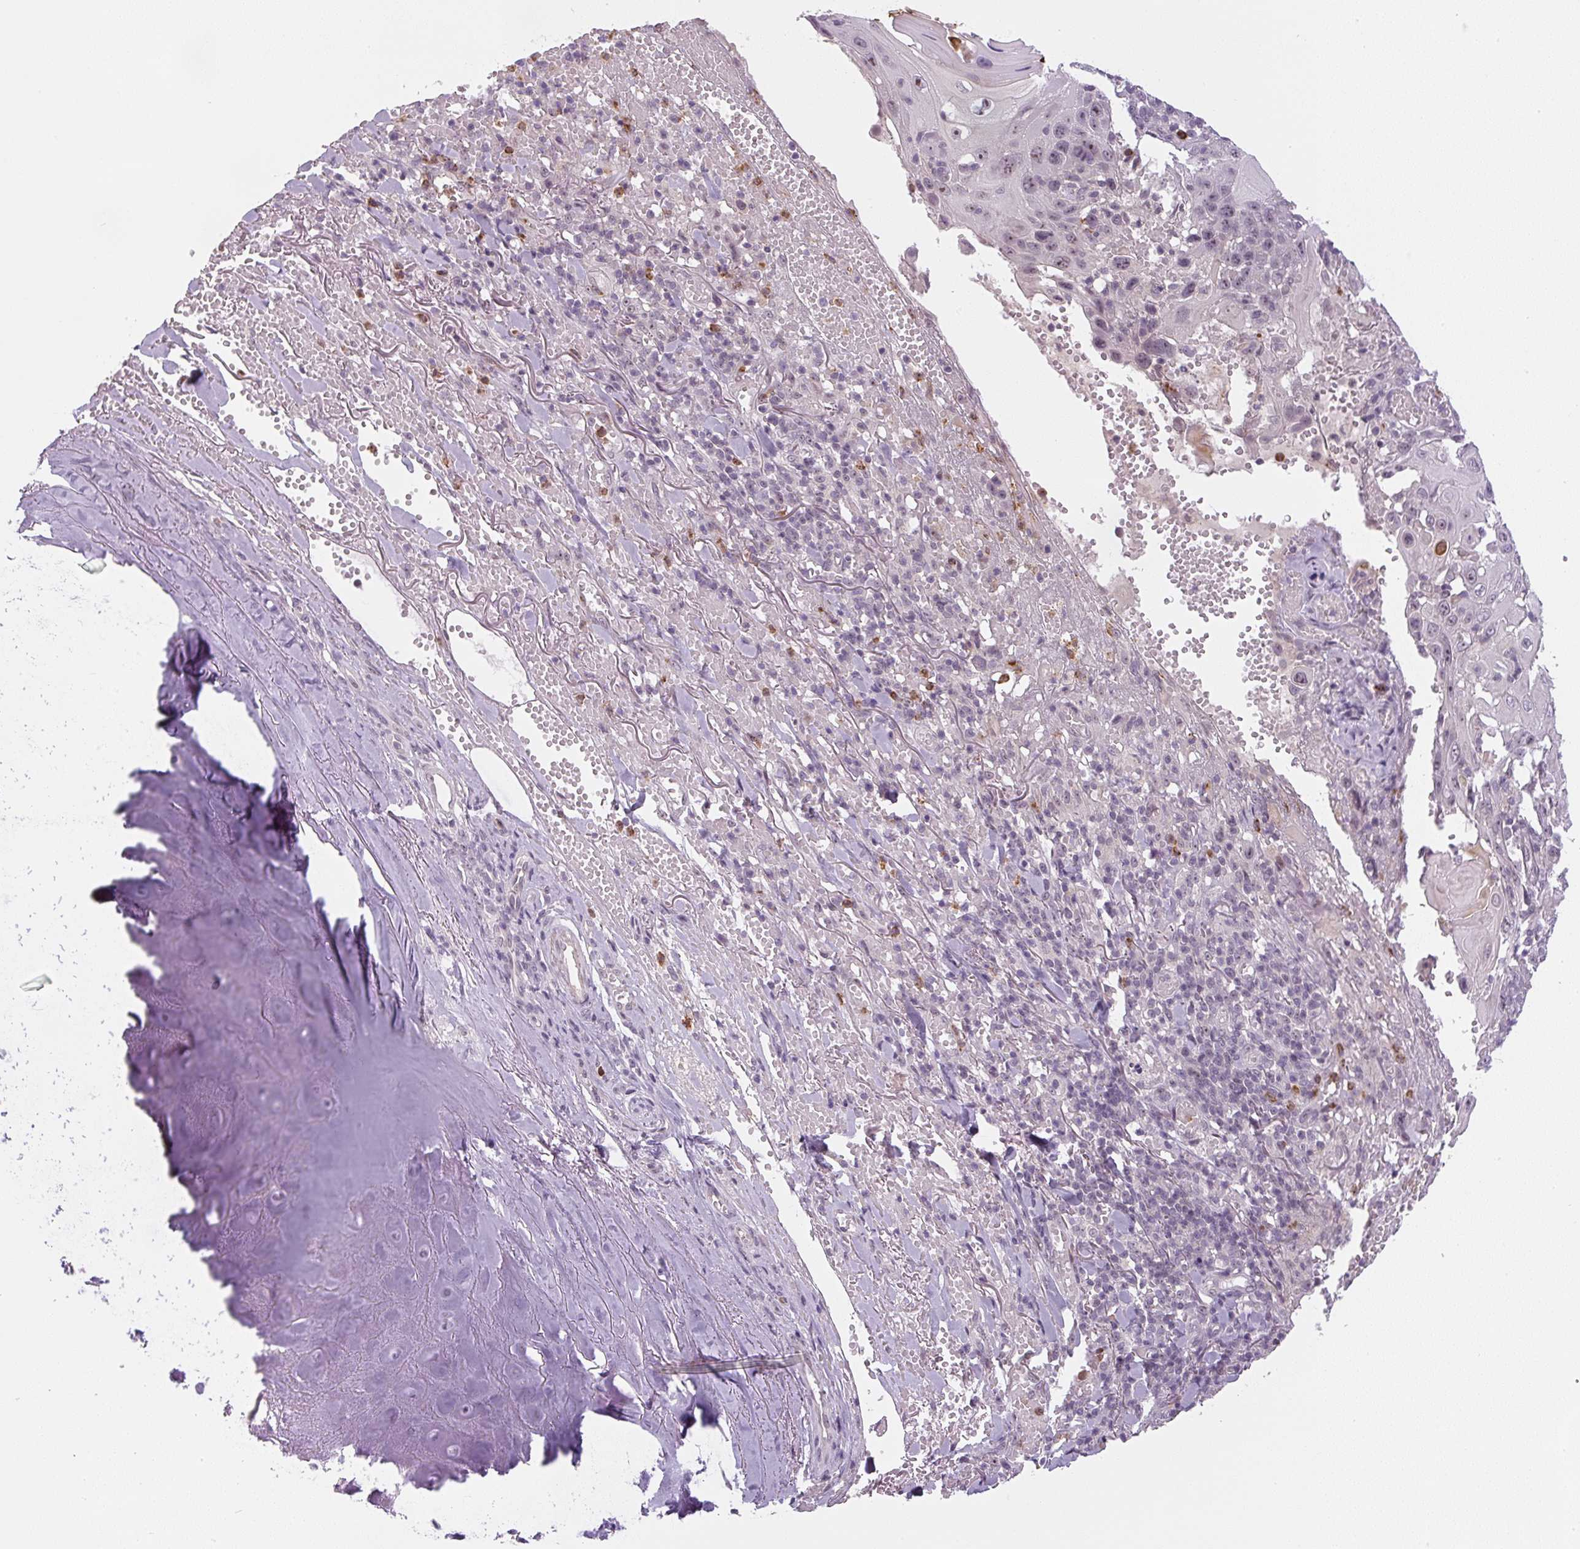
{"staining": {"intensity": "weak", "quantity": "<25%", "location": "nuclear"}, "tissue": "skin cancer", "cell_type": "Tumor cells", "image_type": "cancer", "snomed": [{"axis": "morphology", "description": "Normal tissue, NOS"}, {"axis": "morphology", "description": "Squamous cell carcinoma, NOS"}, {"axis": "topography", "description": "Skin"}, {"axis": "topography", "description": "Cartilage tissue"}], "caption": "Image shows no protein staining in tumor cells of skin cancer (squamous cell carcinoma) tissue. (DAB immunohistochemistry, high magnification).", "gene": "SGF29", "patient": {"sex": "female", "age": 79}}